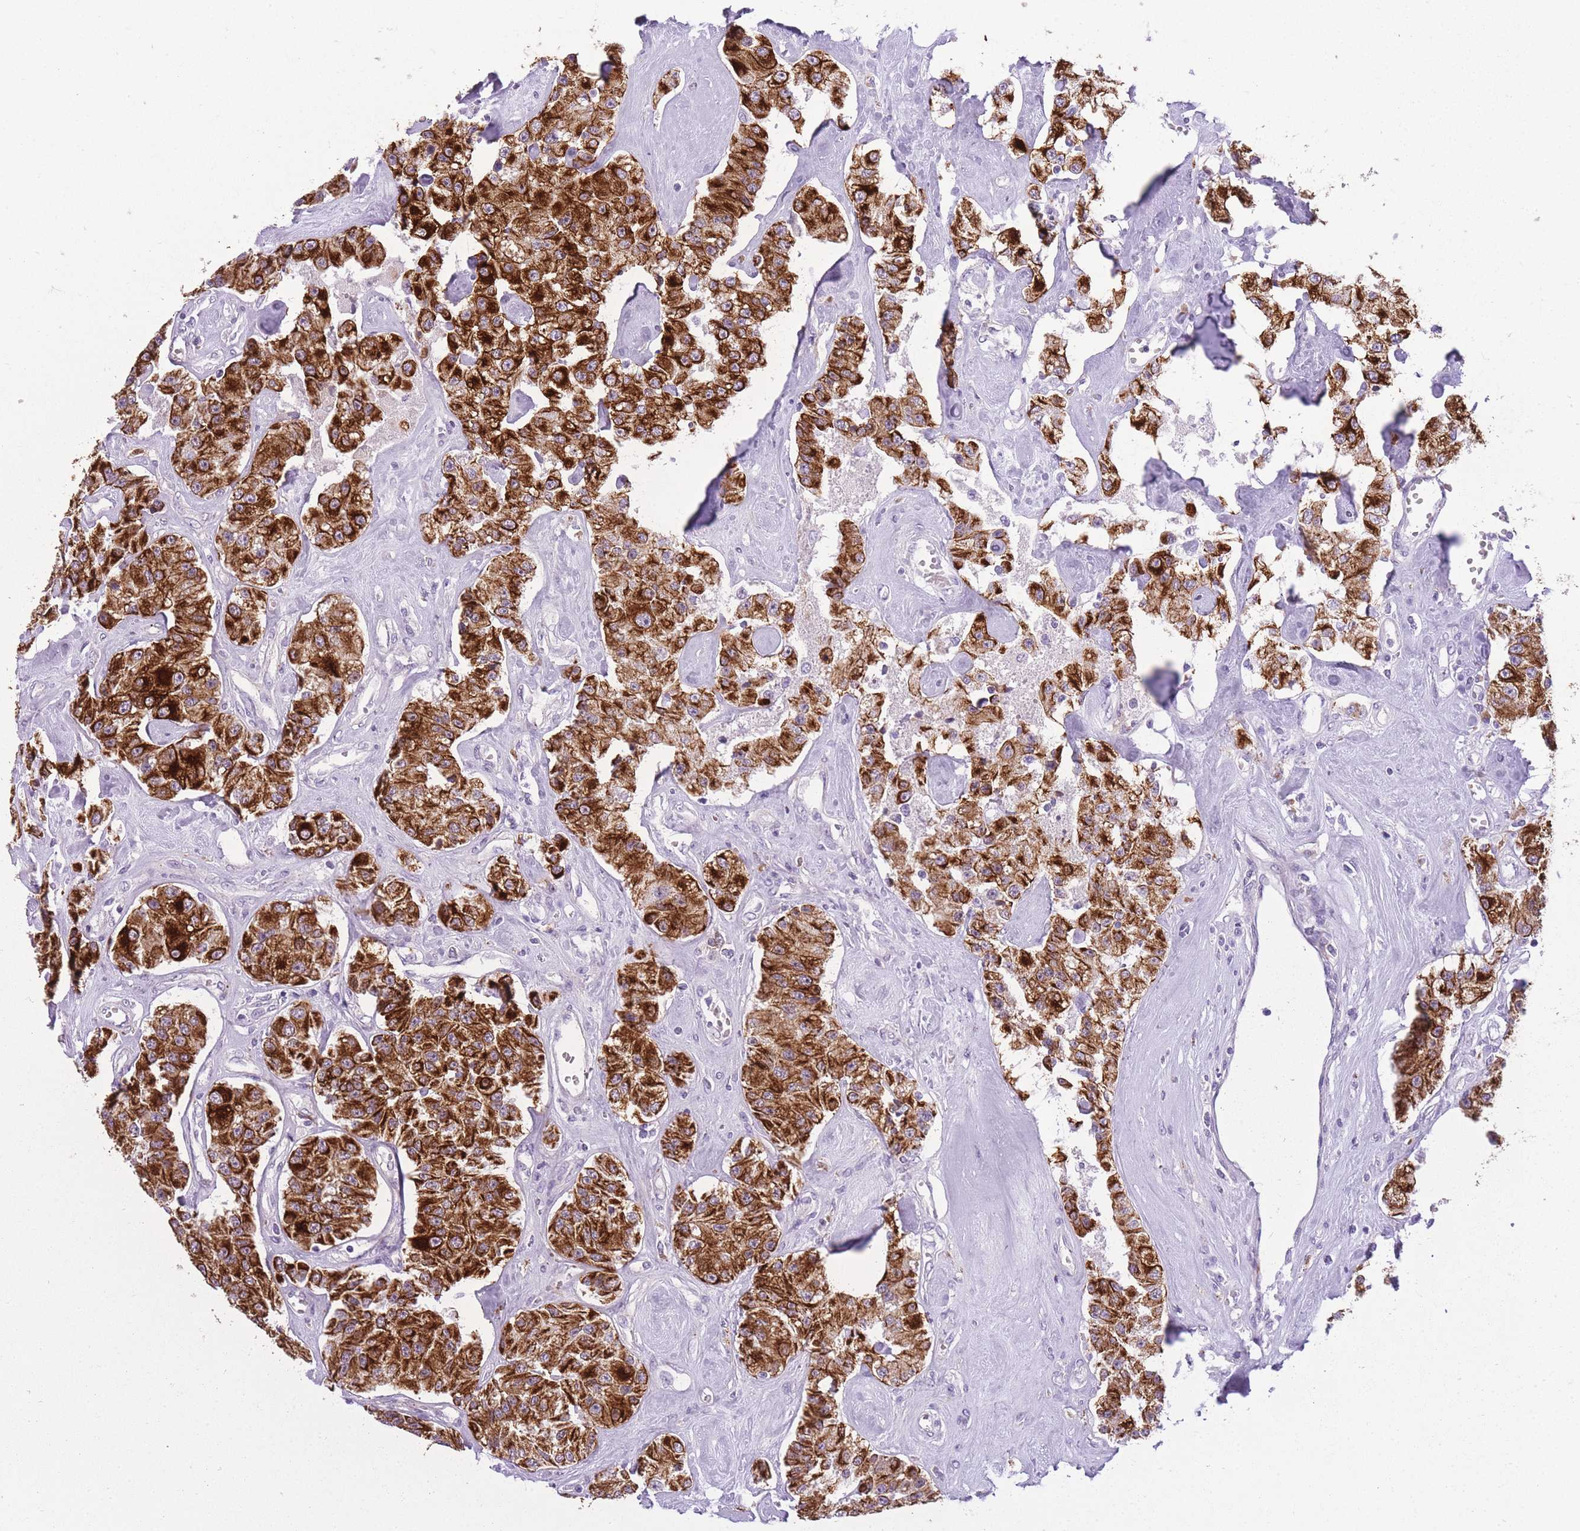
{"staining": {"intensity": "strong", "quantity": ">75%", "location": "cytoplasmic/membranous"}, "tissue": "carcinoid", "cell_type": "Tumor cells", "image_type": "cancer", "snomed": [{"axis": "morphology", "description": "Carcinoid, malignant, NOS"}, {"axis": "topography", "description": "Pancreas"}], "caption": "DAB immunohistochemical staining of human carcinoid (malignant) shows strong cytoplasmic/membranous protein expression in approximately >75% of tumor cells.", "gene": "RADX", "patient": {"sex": "male", "age": 41}}